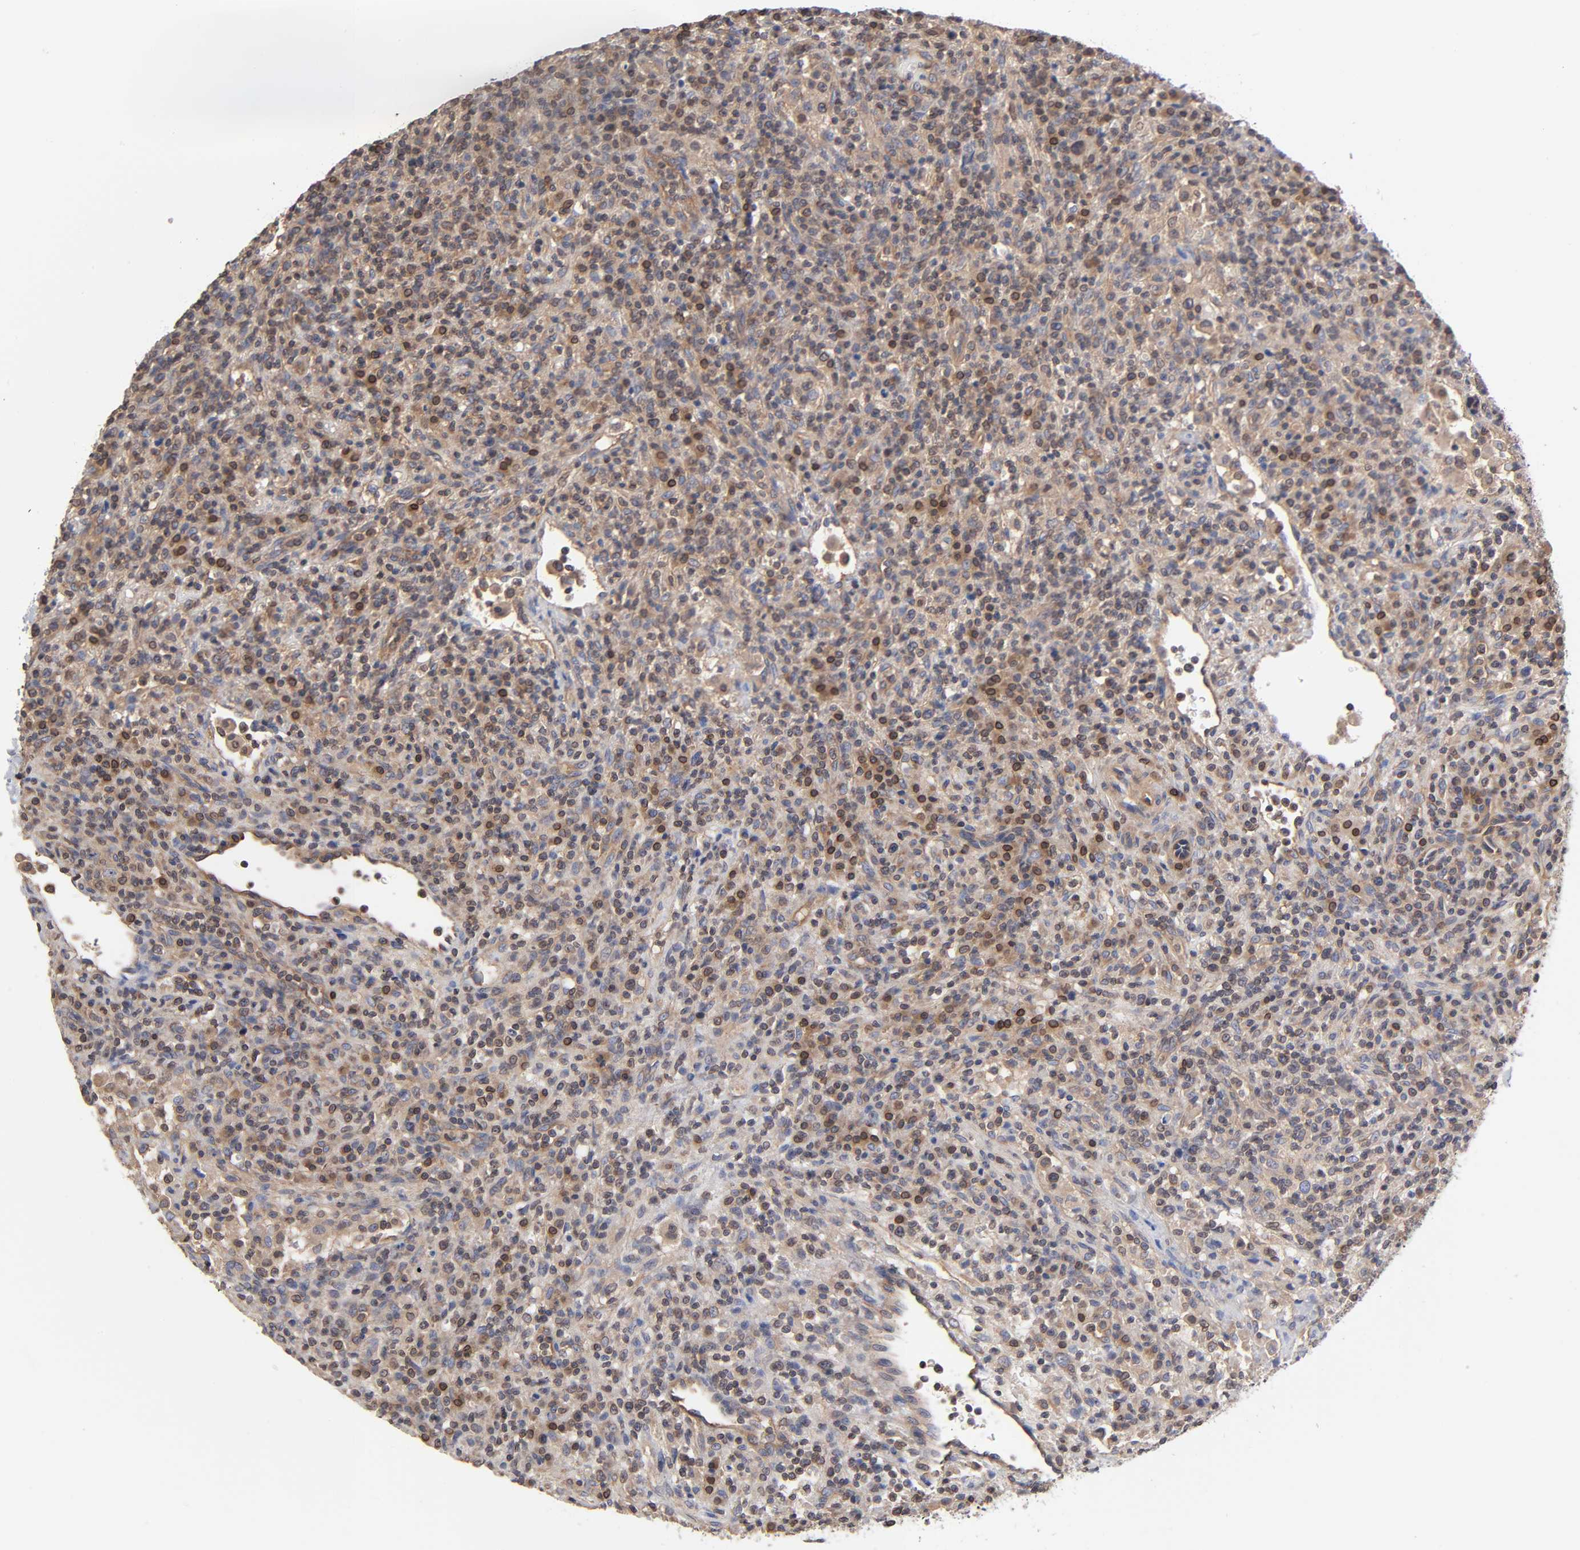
{"staining": {"intensity": "moderate", "quantity": "25%-75%", "location": "cytoplasmic/membranous"}, "tissue": "lymphoma", "cell_type": "Tumor cells", "image_type": "cancer", "snomed": [{"axis": "morphology", "description": "Hodgkin's disease, NOS"}, {"axis": "topography", "description": "Lymph node"}], "caption": "A brown stain shows moderate cytoplasmic/membranous positivity of a protein in lymphoma tumor cells.", "gene": "STRN3", "patient": {"sex": "male", "age": 65}}